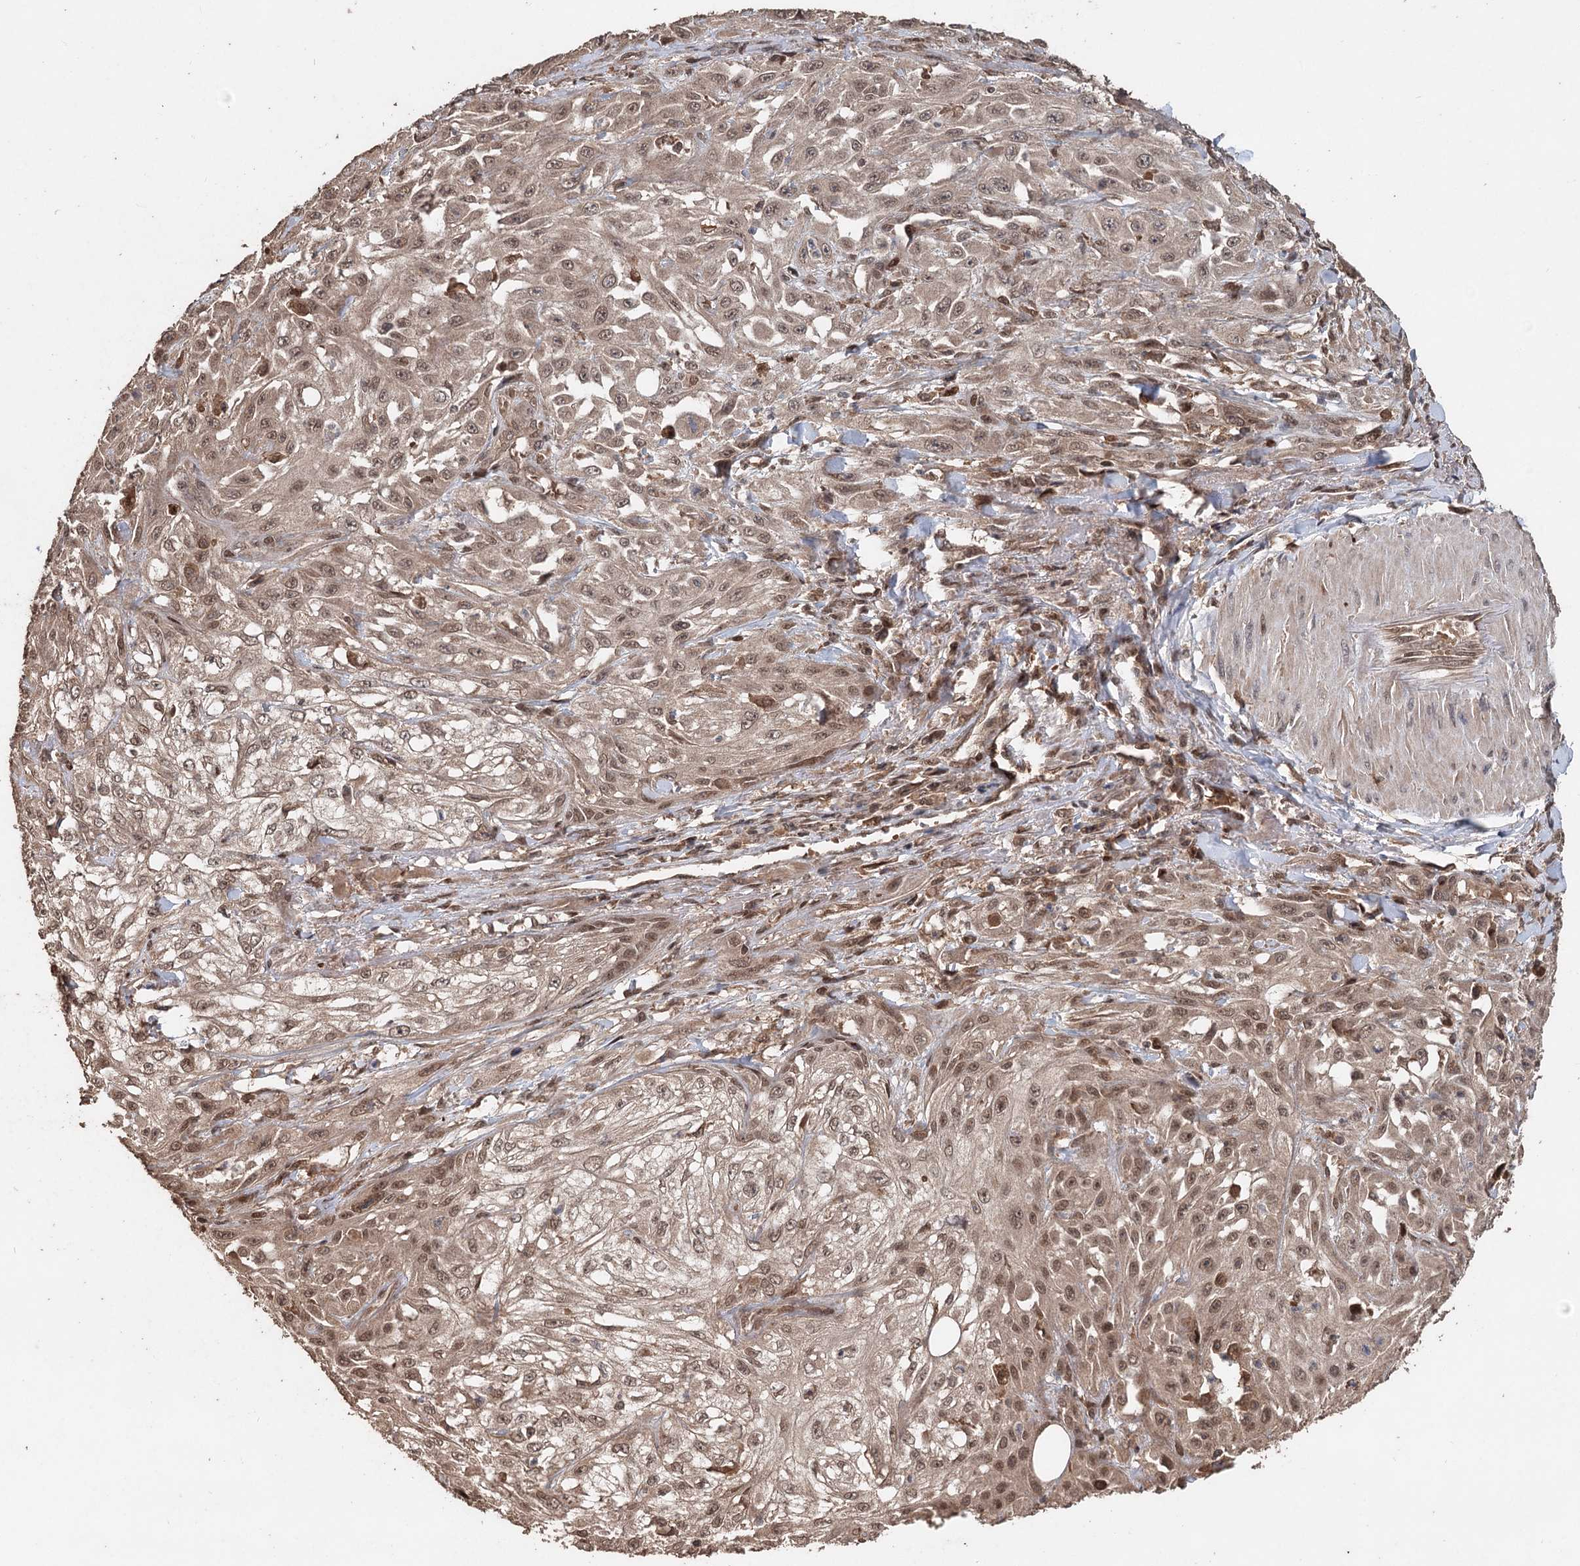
{"staining": {"intensity": "moderate", "quantity": "25%-75%", "location": "nuclear"}, "tissue": "skin cancer", "cell_type": "Tumor cells", "image_type": "cancer", "snomed": [{"axis": "morphology", "description": "Squamous cell carcinoma, NOS"}, {"axis": "morphology", "description": "Squamous cell carcinoma, metastatic, NOS"}, {"axis": "topography", "description": "Skin"}, {"axis": "topography", "description": "Lymph node"}], "caption": "Squamous cell carcinoma (skin) stained with immunohistochemistry displays moderate nuclear staining in approximately 25%-75% of tumor cells.", "gene": "FBXO7", "patient": {"sex": "male", "age": 75}}